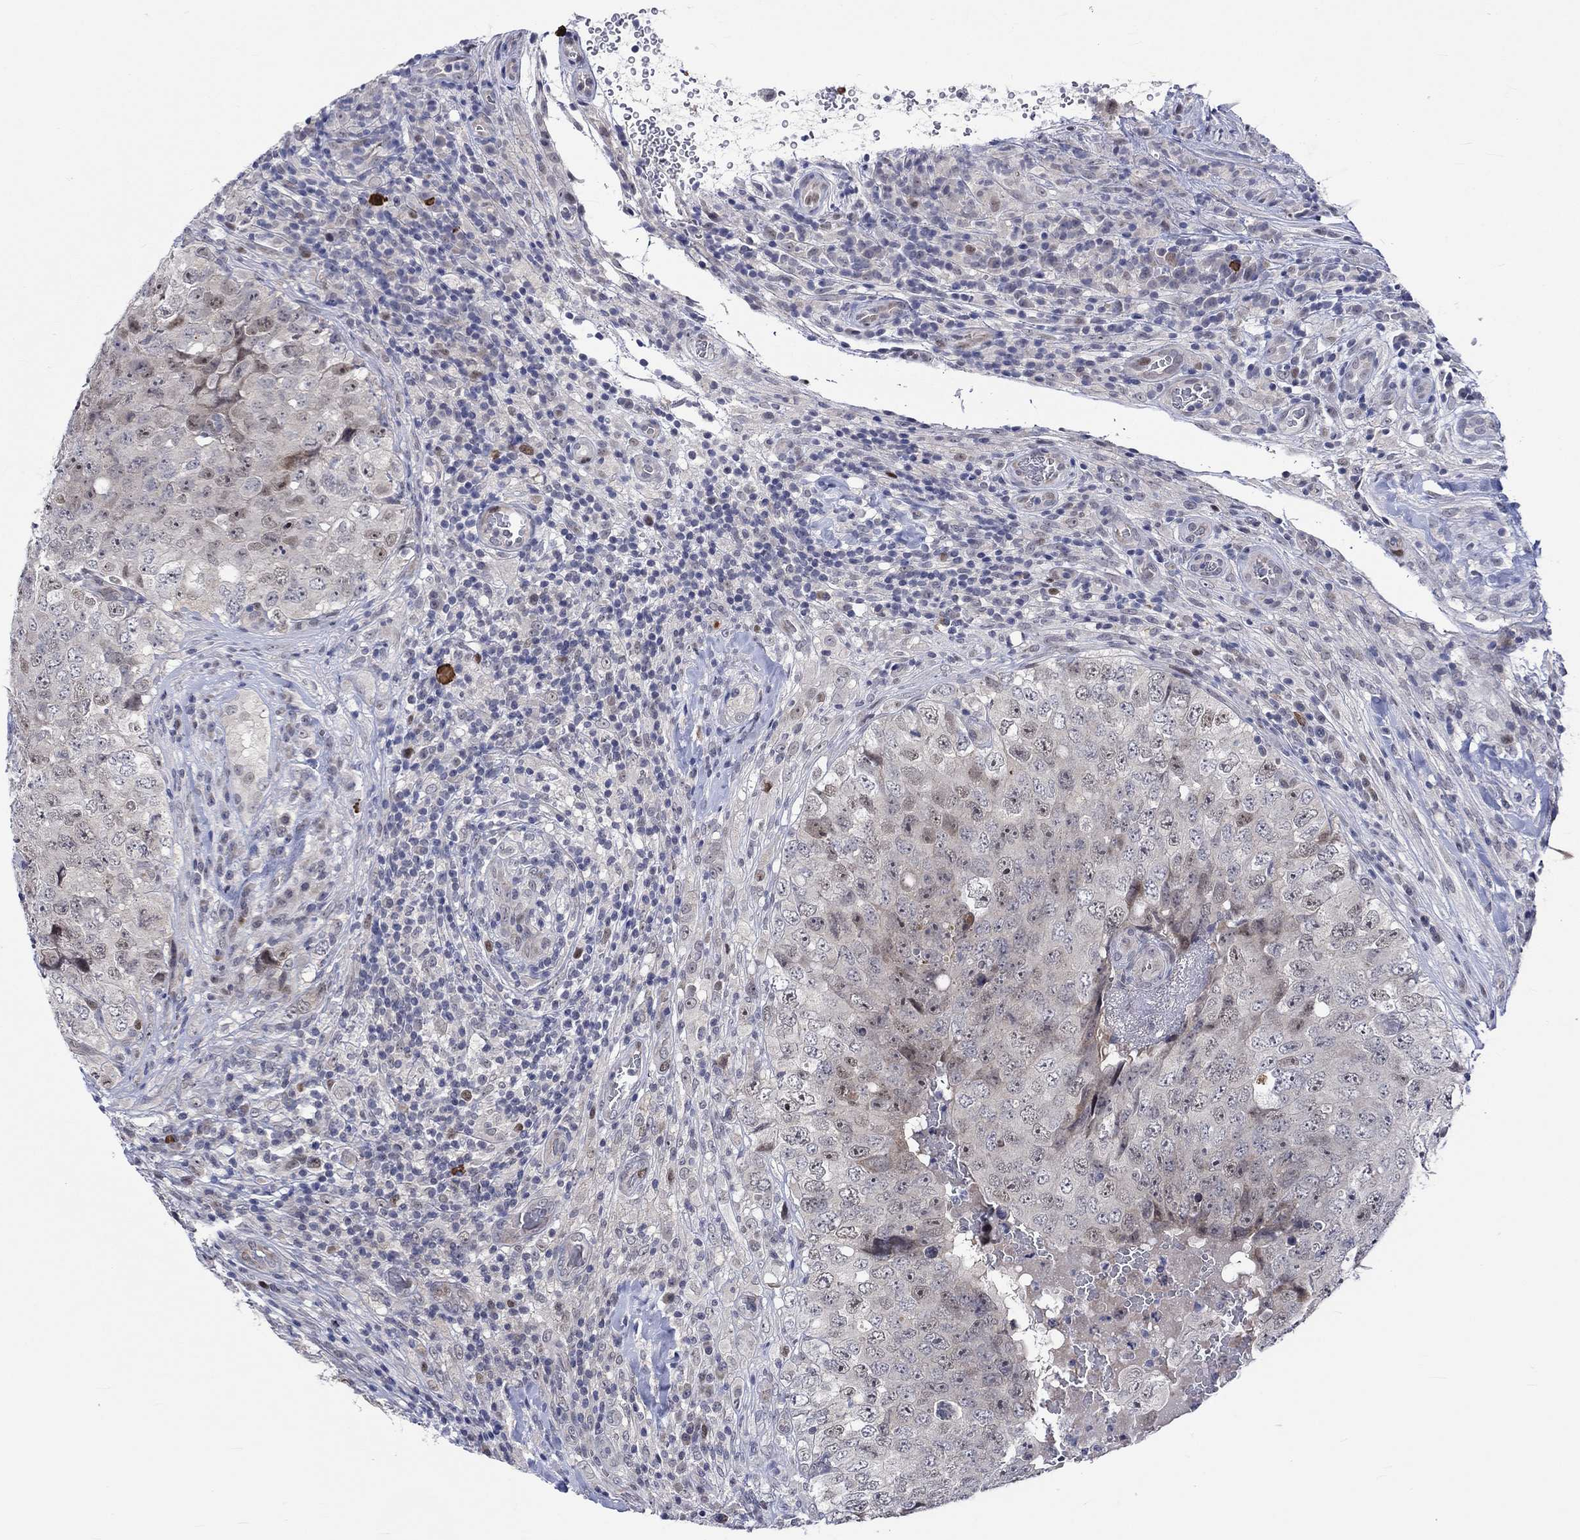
{"staining": {"intensity": "weak", "quantity": "<25%", "location": "nuclear"}, "tissue": "testis cancer", "cell_type": "Tumor cells", "image_type": "cancer", "snomed": [{"axis": "morphology", "description": "Seminoma, NOS"}, {"axis": "topography", "description": "Testis"}], "caption": "DAB immunohistochemical staining of human testis cancer shows no significant expression in tumor cells.", "gene": "E2F8", "patient": {"sex": "male", "age": 34}}